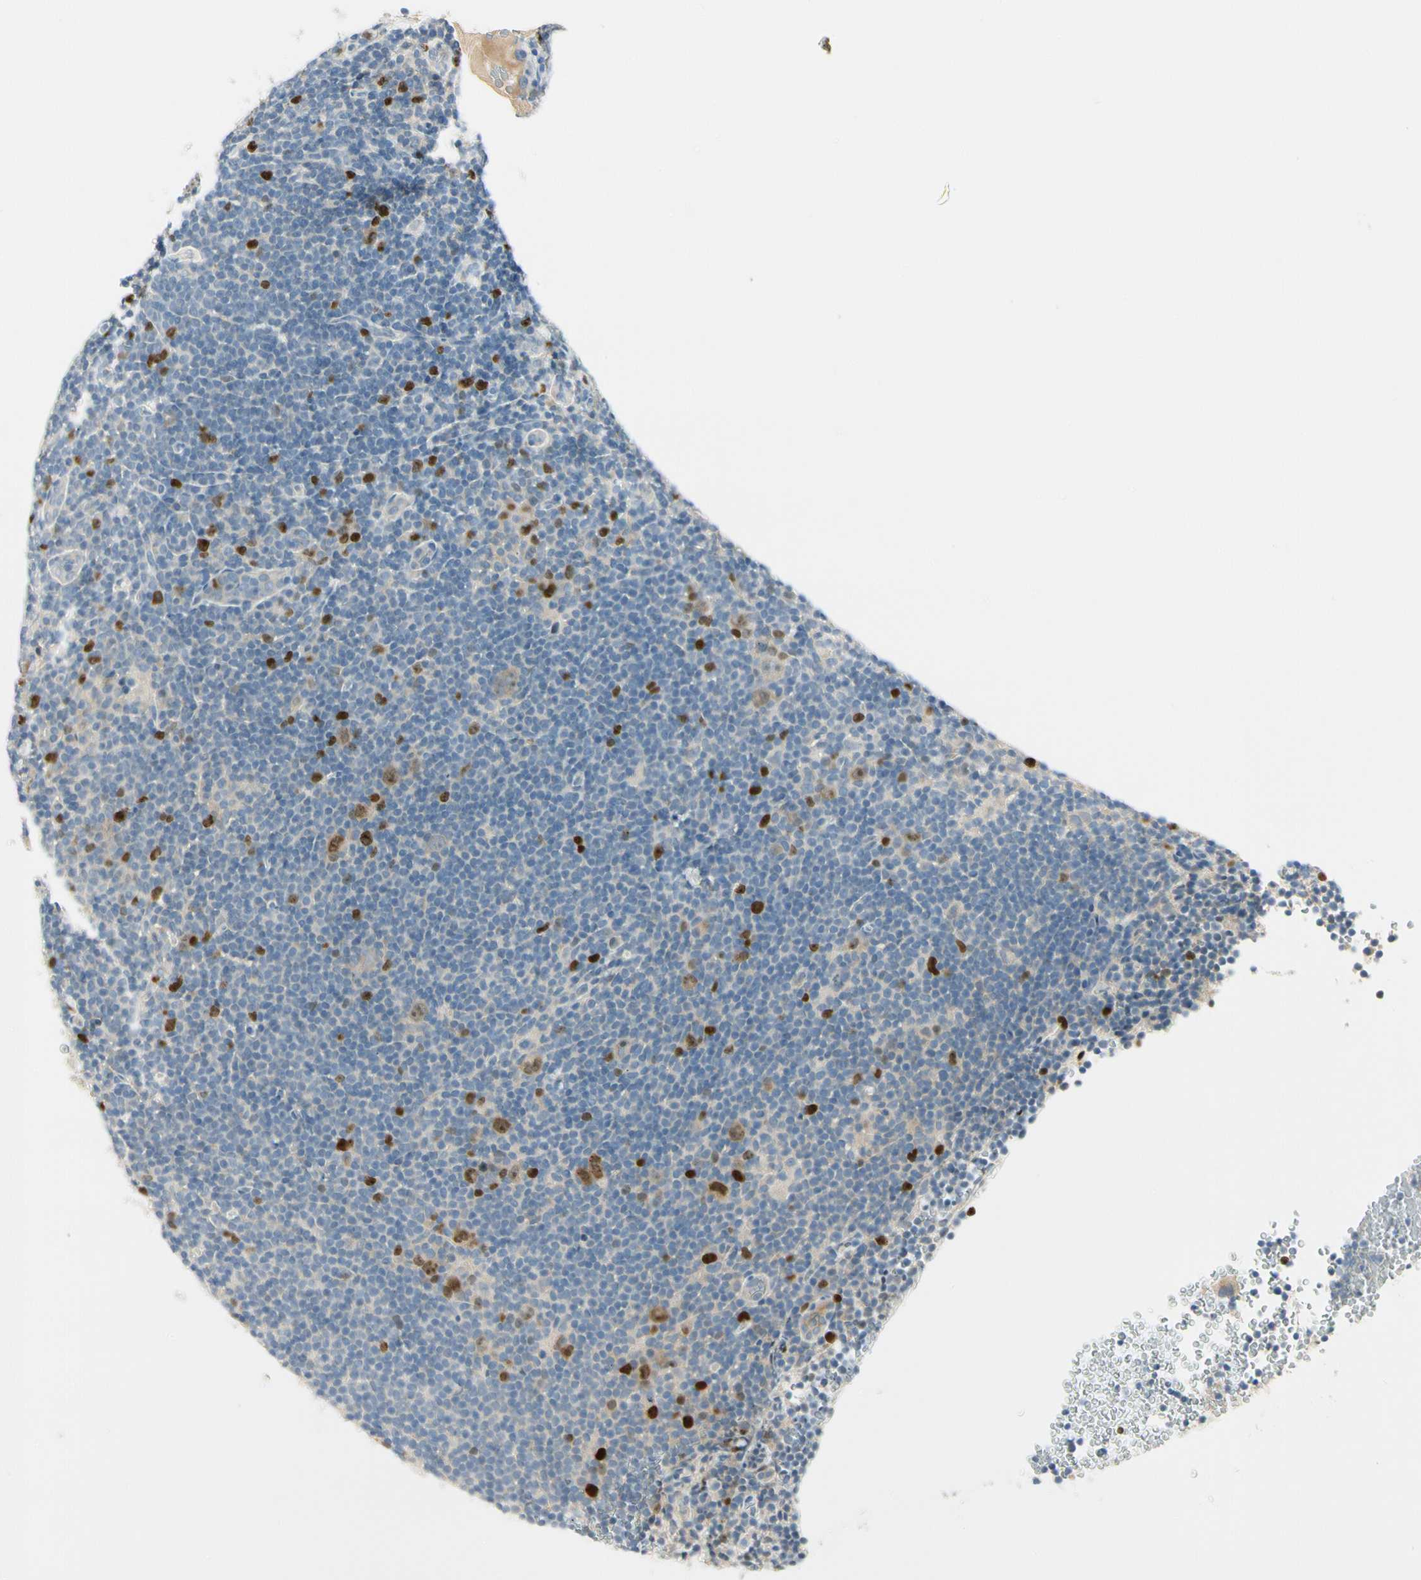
{"staining": {"intensity": "weak", "quantity": "<25%", "location": "nuclear"}, "tissue": "lymphoma", "cell_type": "Tumor cells", "image_type": "cancer", "snomed": [{"axis": "morphology", "description": "Hodgkin's disease, NOS"}, {"axis": "topography", "description": "Lymph node"}], "caption": "A photomicrograph of lymphoma stained for a protein demonstrates no brown staining in tumor cells. The staining is performed using DAB brown chromogen with nuclei counter-stained in using hematoxylin.", "gene": "PITX1", "patient": {"sex": "female", "age": 57}}